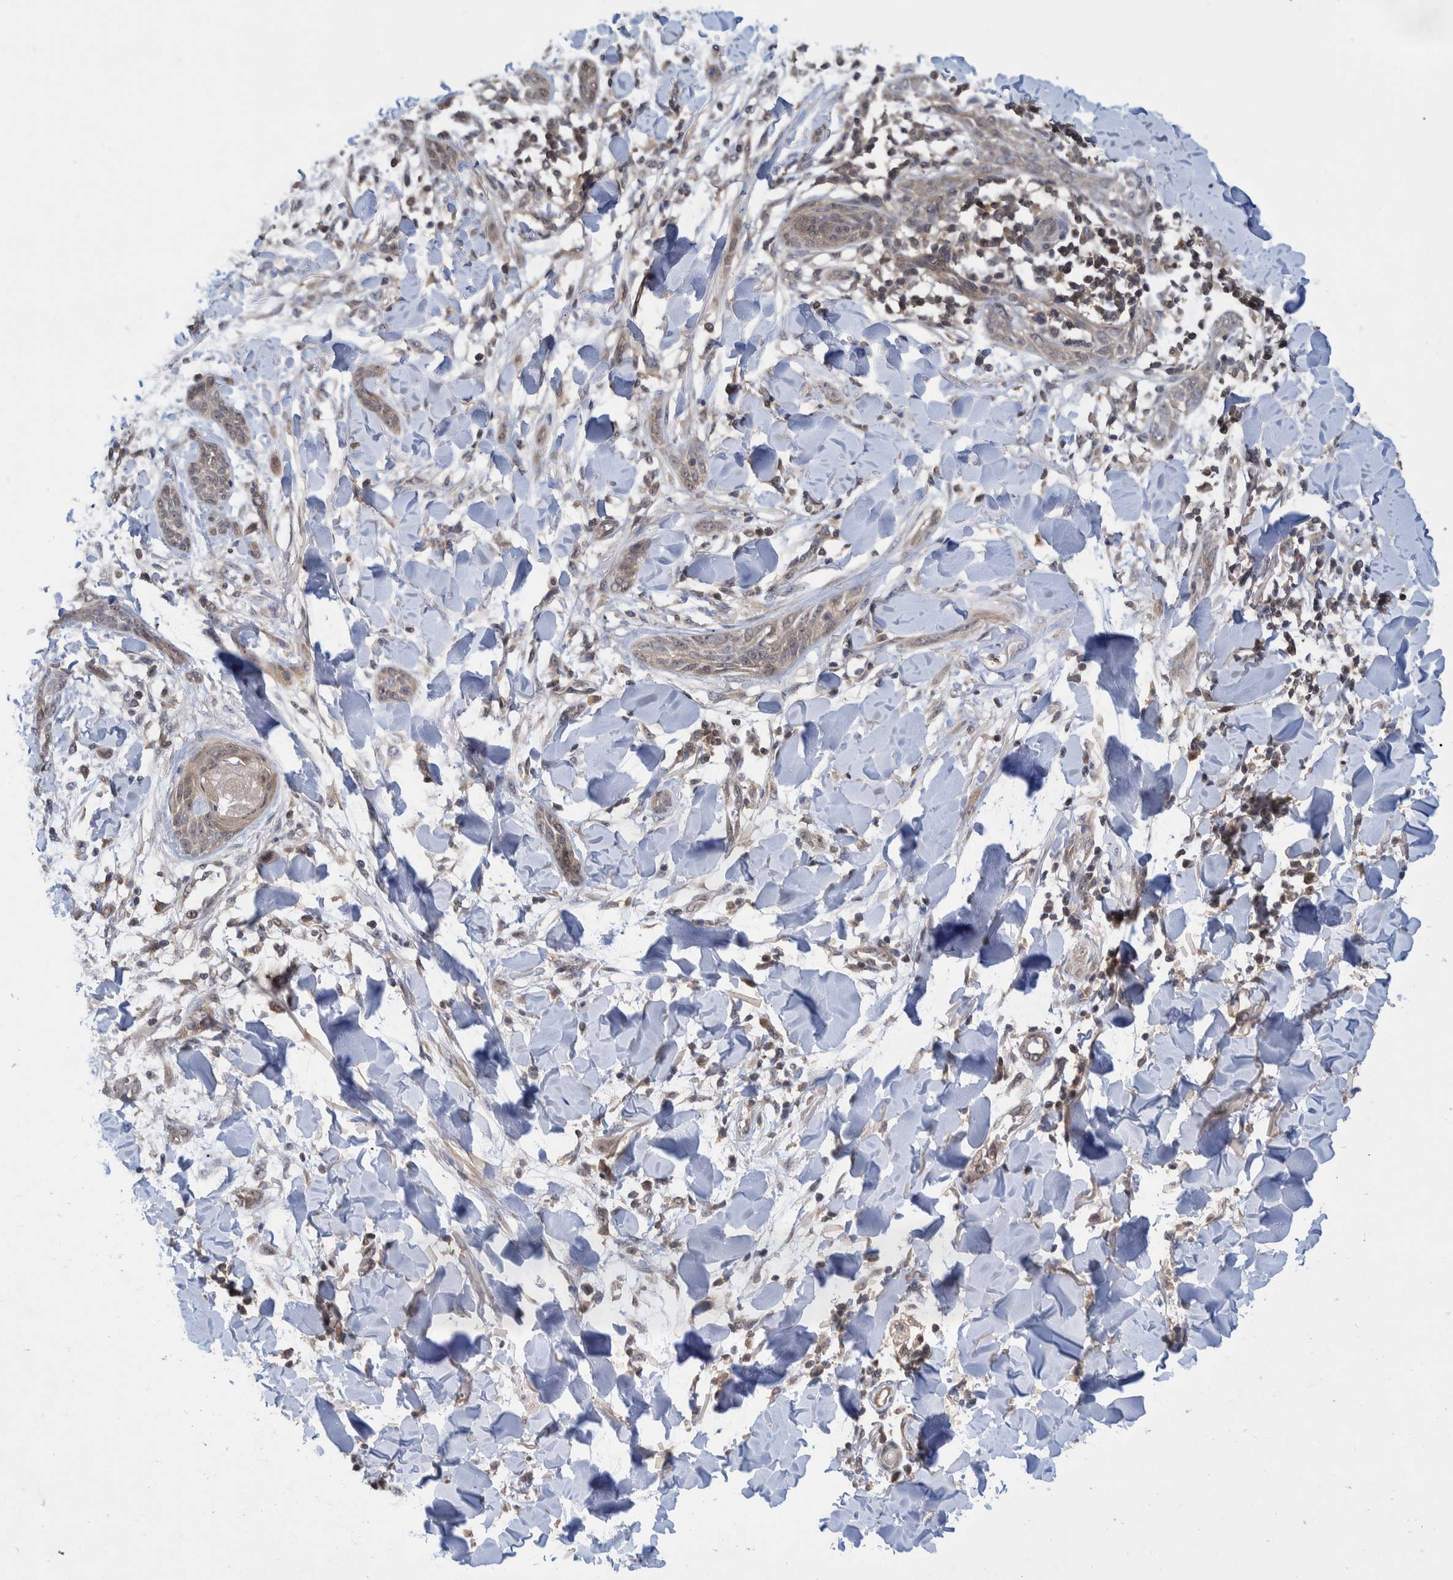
{"staining": {"intensity": "weak", "quantity": "<25%", "location": "cytoplasmic/membranous"}, "tissue": "skin cancer", "cell_type": "Tumor cells", "image_type": "cancer", "snomed": [{"axis": "morphology", "description": "Basal cell carcinoma"}, {"axis": "topography", "description": "Skin"}], "caption": "This is a histopathology image of immunohistochemistry (IHC) staining of basal cell carcinoma (skin), which shows no expression in tumor cells.", "gene": "PLPBP", "patient": {"sex": "female", "age": 59}}